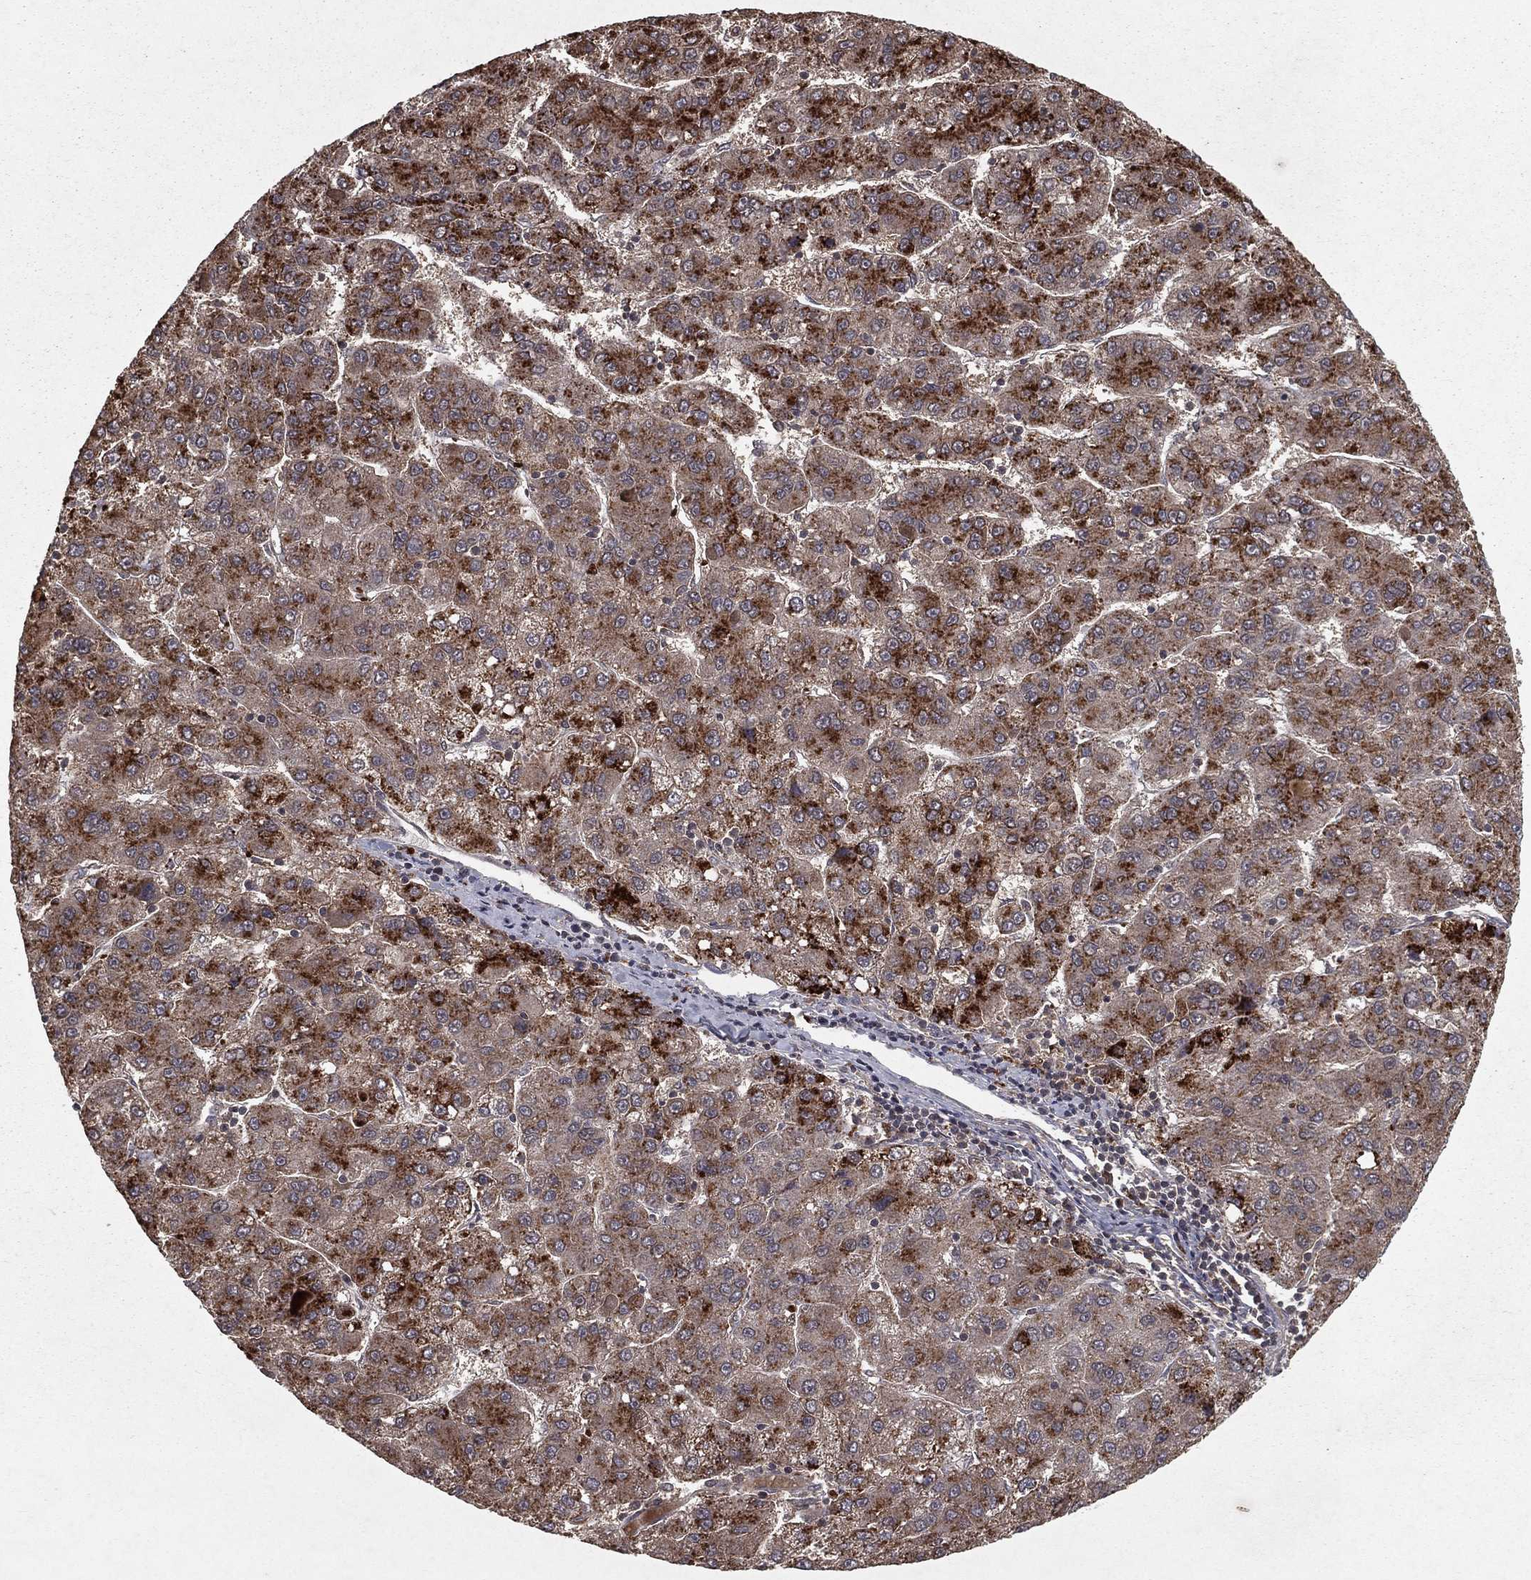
{"staining": {"intensity": "strong", "quantity": "<25%", "location": "cytoplasmic/membranous"}, "tissue": "liver cancer", "cell_type": "Tumor cells", "image_type": "cancer", "snomed": [{"axis": "morphology", "description": "Carcinoma, Hepatocellular, NOS"}, {"axis": "topography", "description": "Liver"}], "caption": "Approximately <25% of tumor cells in human hepatocellular carcinoma (liver) demonstrate strong cytoplasmic/membranous protein staining as visualized by brown immunohistochemical staining.", "gene": "ZDHHC15", "patient": {"sex": "female", "age": 82}}